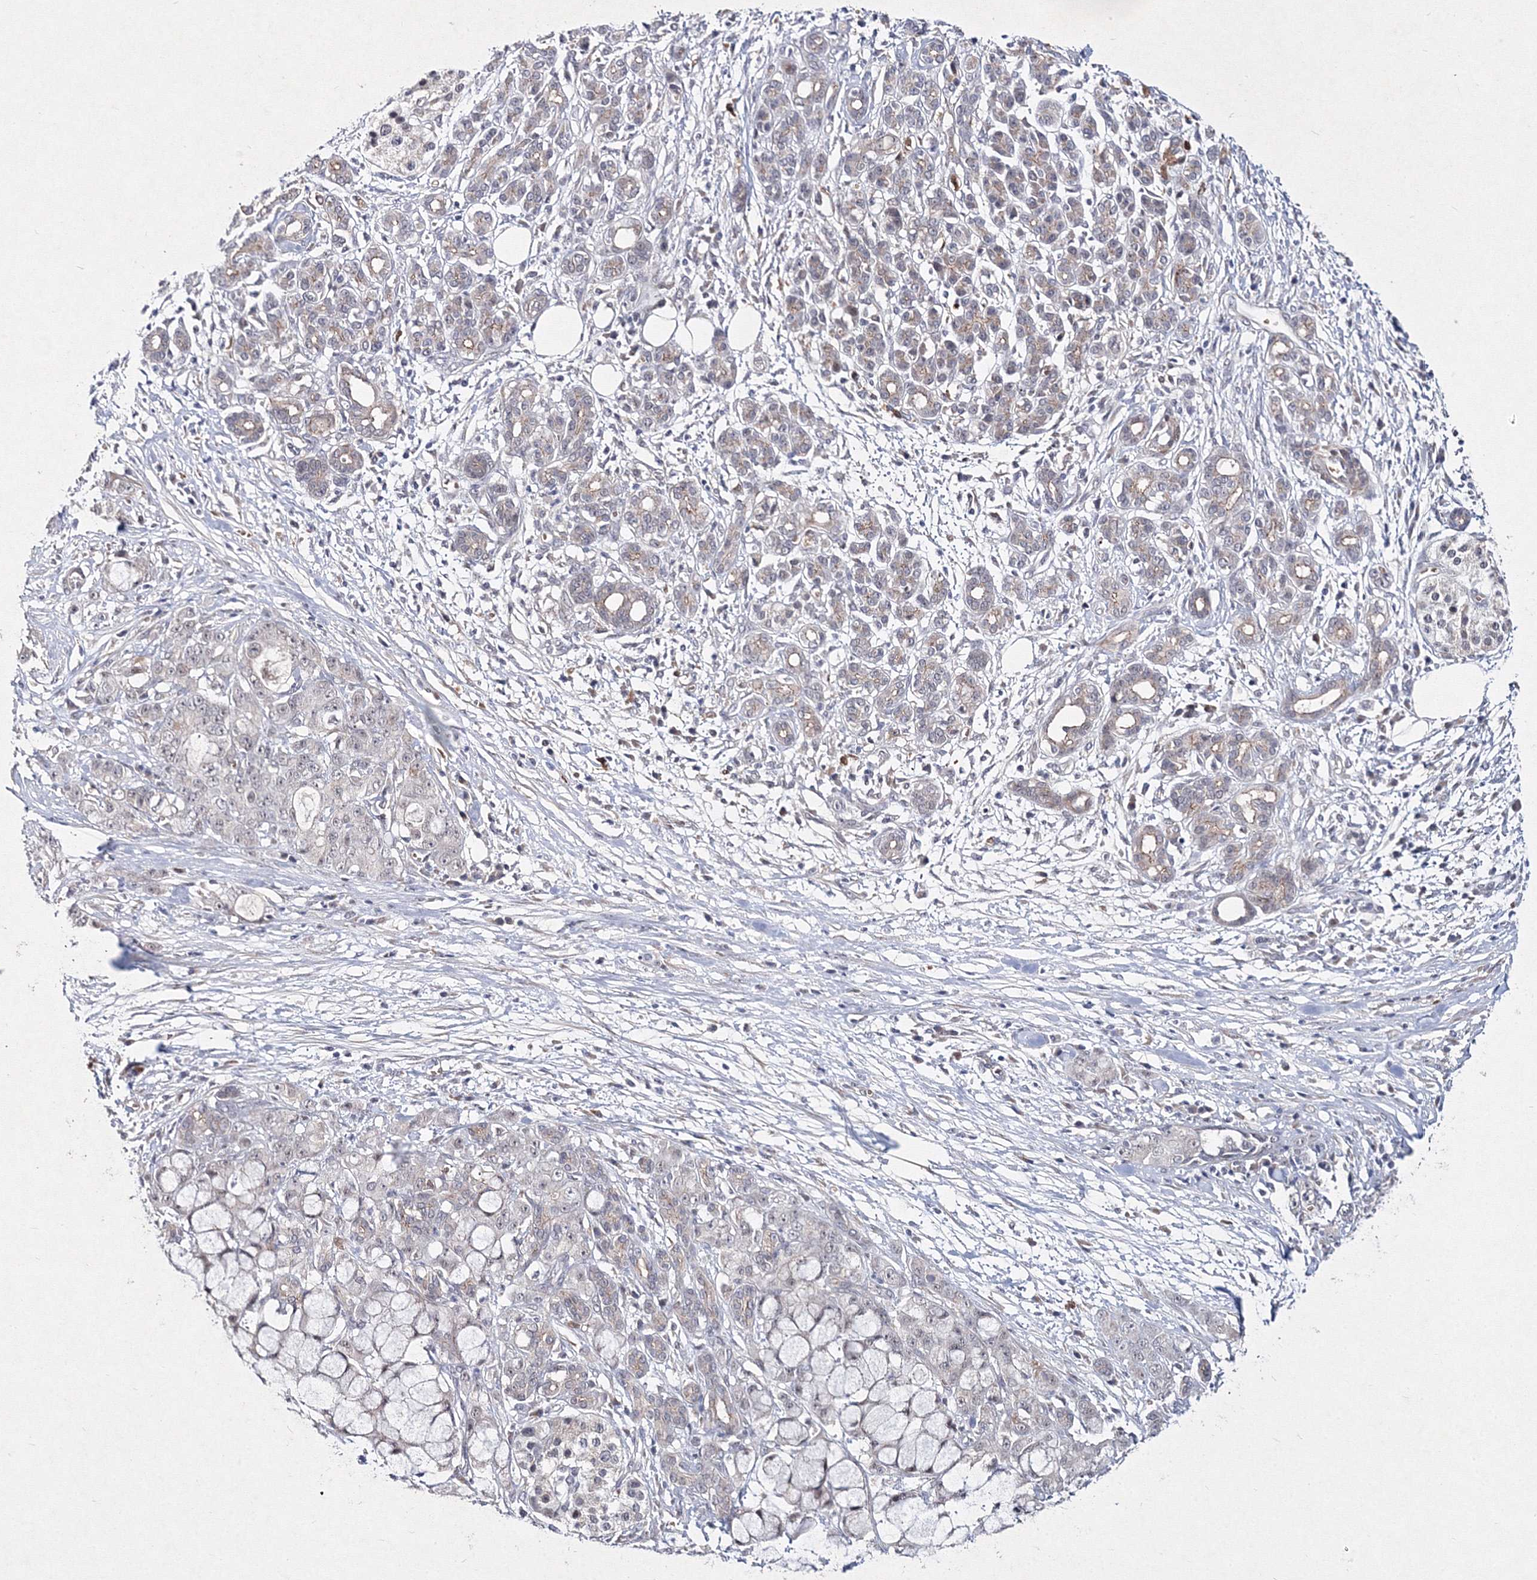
{"staining": {"intensity": "weak", "quantity": "<25%", "location": "cytoplasmic/membranous"}, "tissue": "pancreatic cancer", "cell_type": "Tumor cells", "image_type": "cancer", "snomed": [{"axis": "morphology", "description": "Adenocarcinoma, NOS"}, {"axis": "topography", "description": "Pancreas"}], "caption": "Immunohistochemistry of human pancreatic adenocarcinoma displays no expression in tumor cells. (Immunohistochemistry, brightfield microscopy, high magnification).", "gene": "C11orf52", "patient": {"sex": "female", "age": 73}}